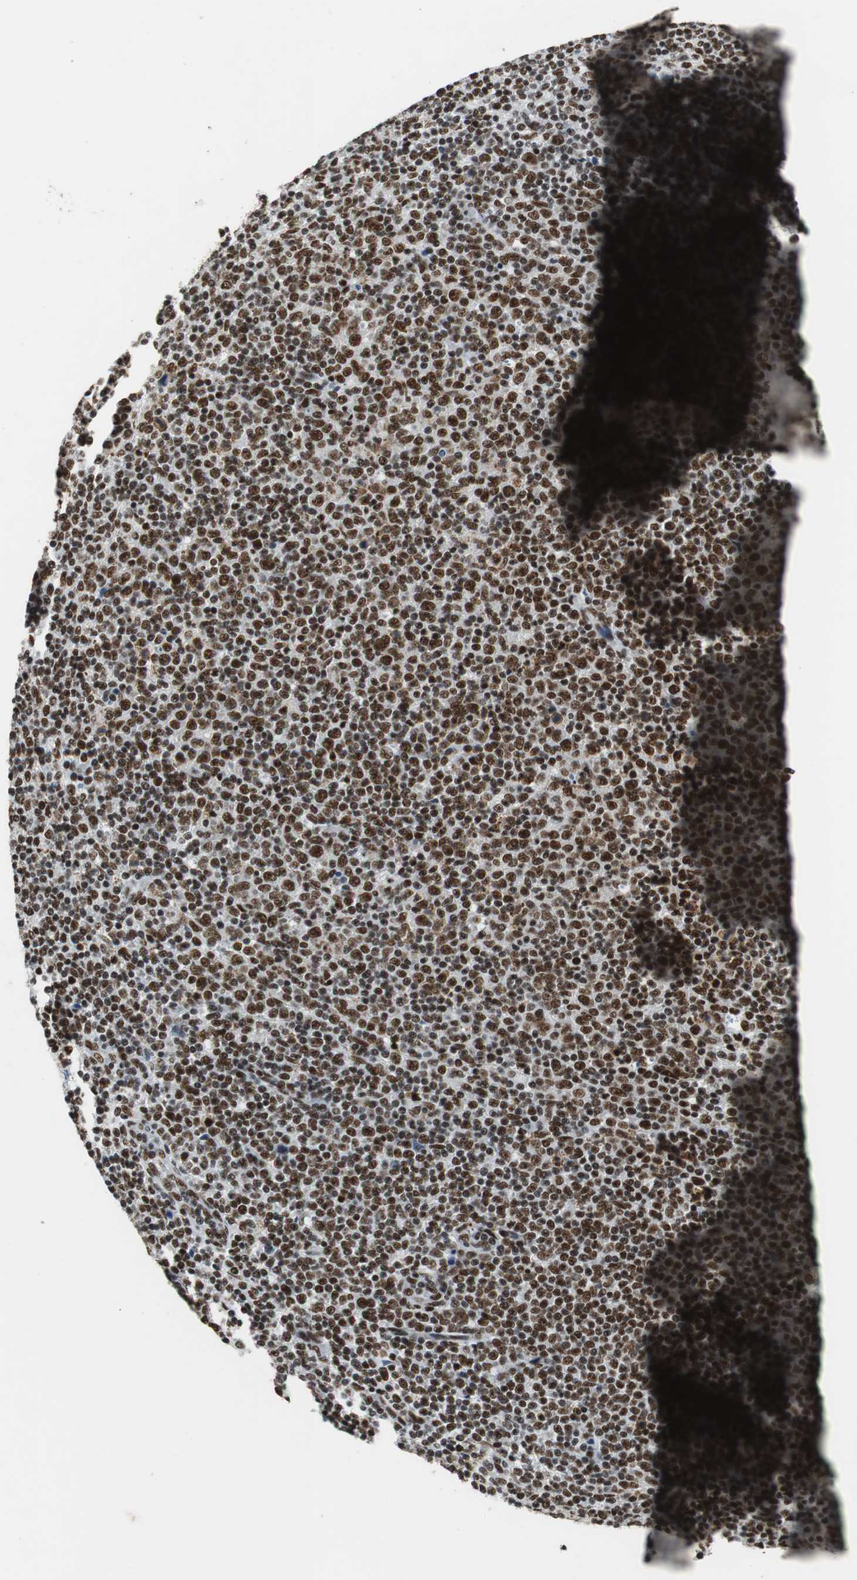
{"staining": {"intensity": "strong", "quantity": ">75%", "location": "nuclear"}, "tissue": "lymphoma", "cell_type": "Tumor cells", "image_type": "cancer", "snomed": [{"axis": "morphology", "description": "Malignant lymphoma, non-Hodgkin's type, Low grade"}, {"axis": "topography", "description": "Lymph node"}], "caption": "The immunohistochemical stain highlights strong nuclear positivity in tumor cells of low-grade malignant lymphoma, non-Hodgkin's type tissue.", "gene": "PRKDC", "patient": {"sex": "male", "age": 70}}